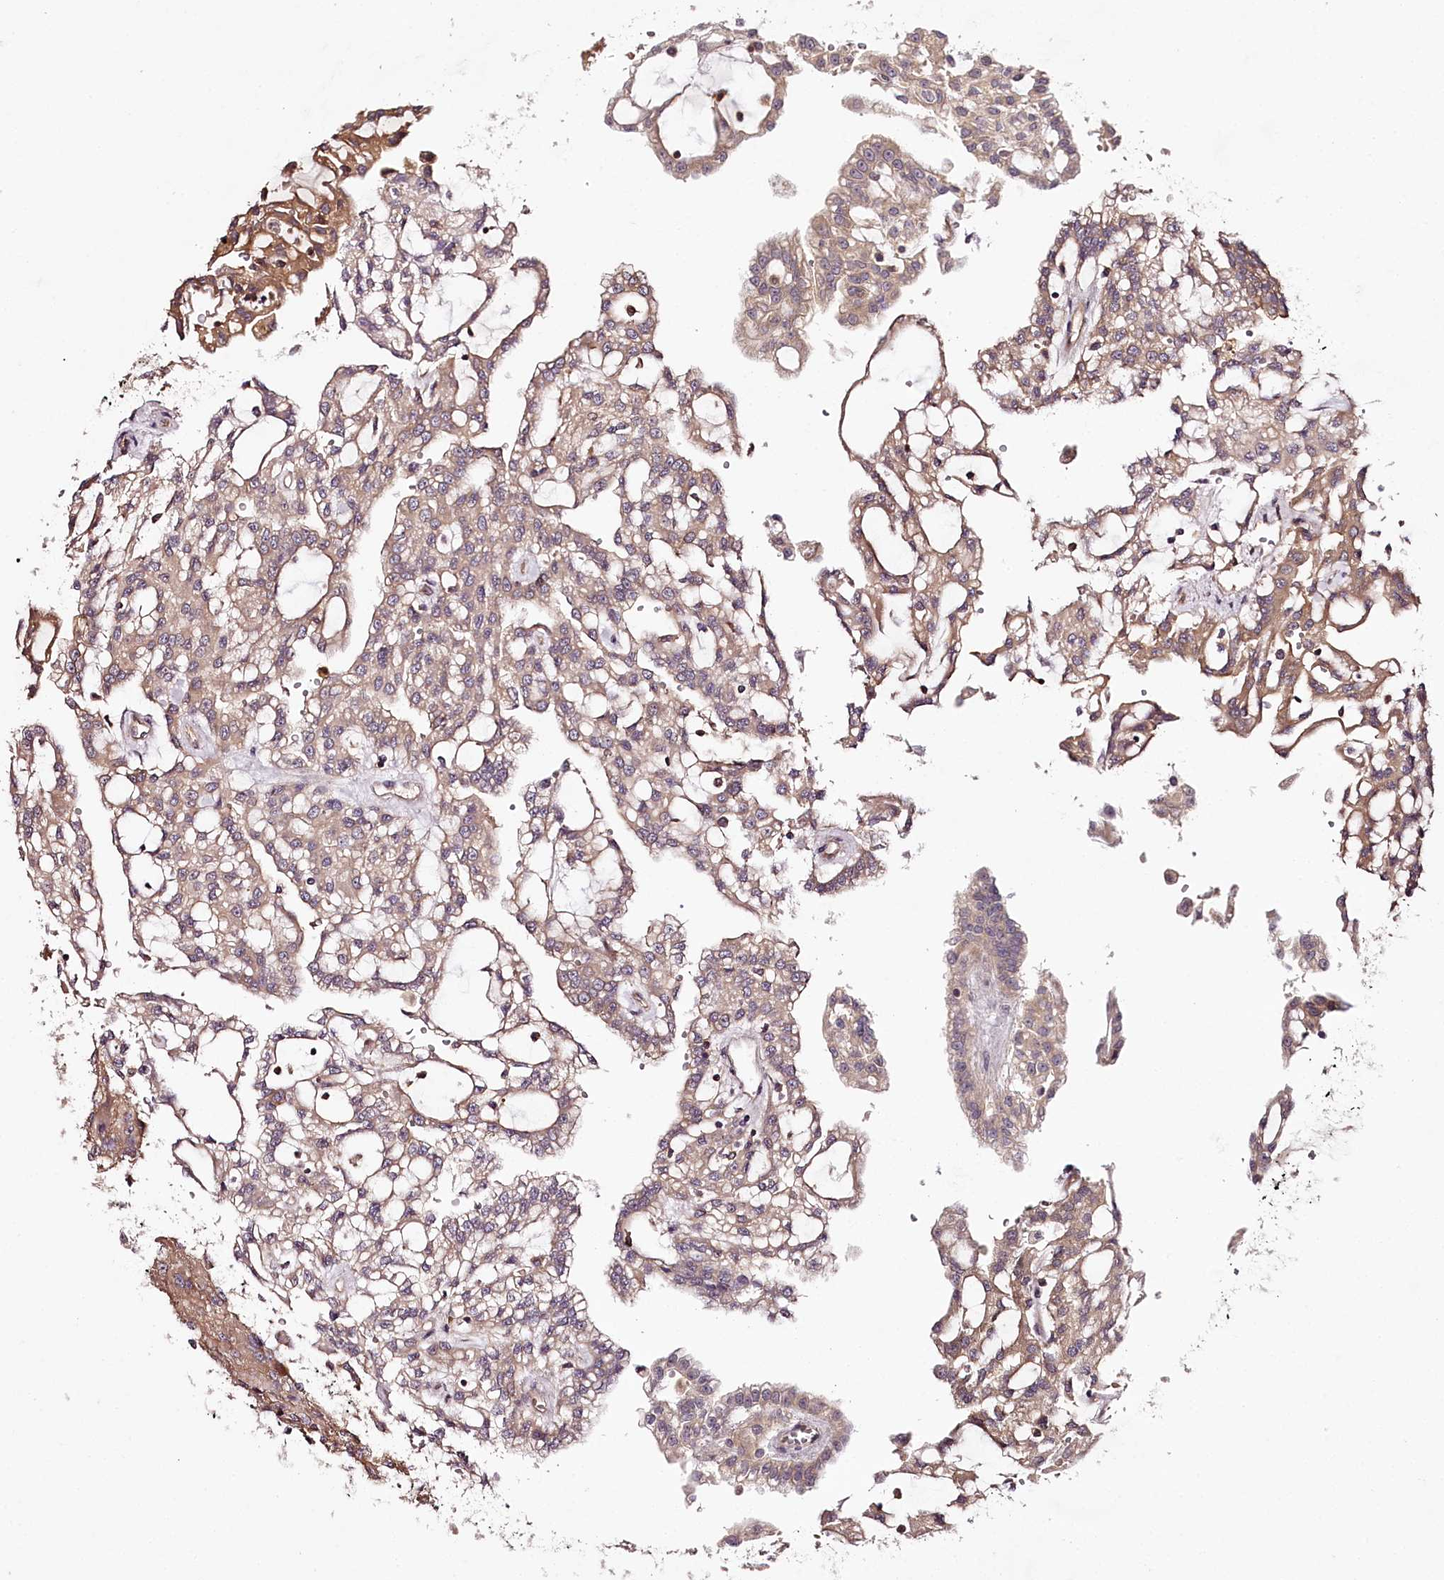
{"staining": {"intensity": "moderate", "quantity": "25%-75%", "location": "cytoplasmic/membranous"}, "tissue": "renal cancer", "cell_type": "Tumor cells", "image_type": "cancer", "snomed": [{"axis": "morphology", "description": "Adenocarcinoma, NOS"}, {"axis": "topography", "description": "Kidney"}], "caption": "Approximately 25%-75% of tumor cells in renal cancer (adenocarcinoma) reveal moderate cytoplasmic/membranous protein staining as visualized by brown immunohistochemical staining.", "gene": "TARS1", "patient": {"sex": "male", "age": 63}}